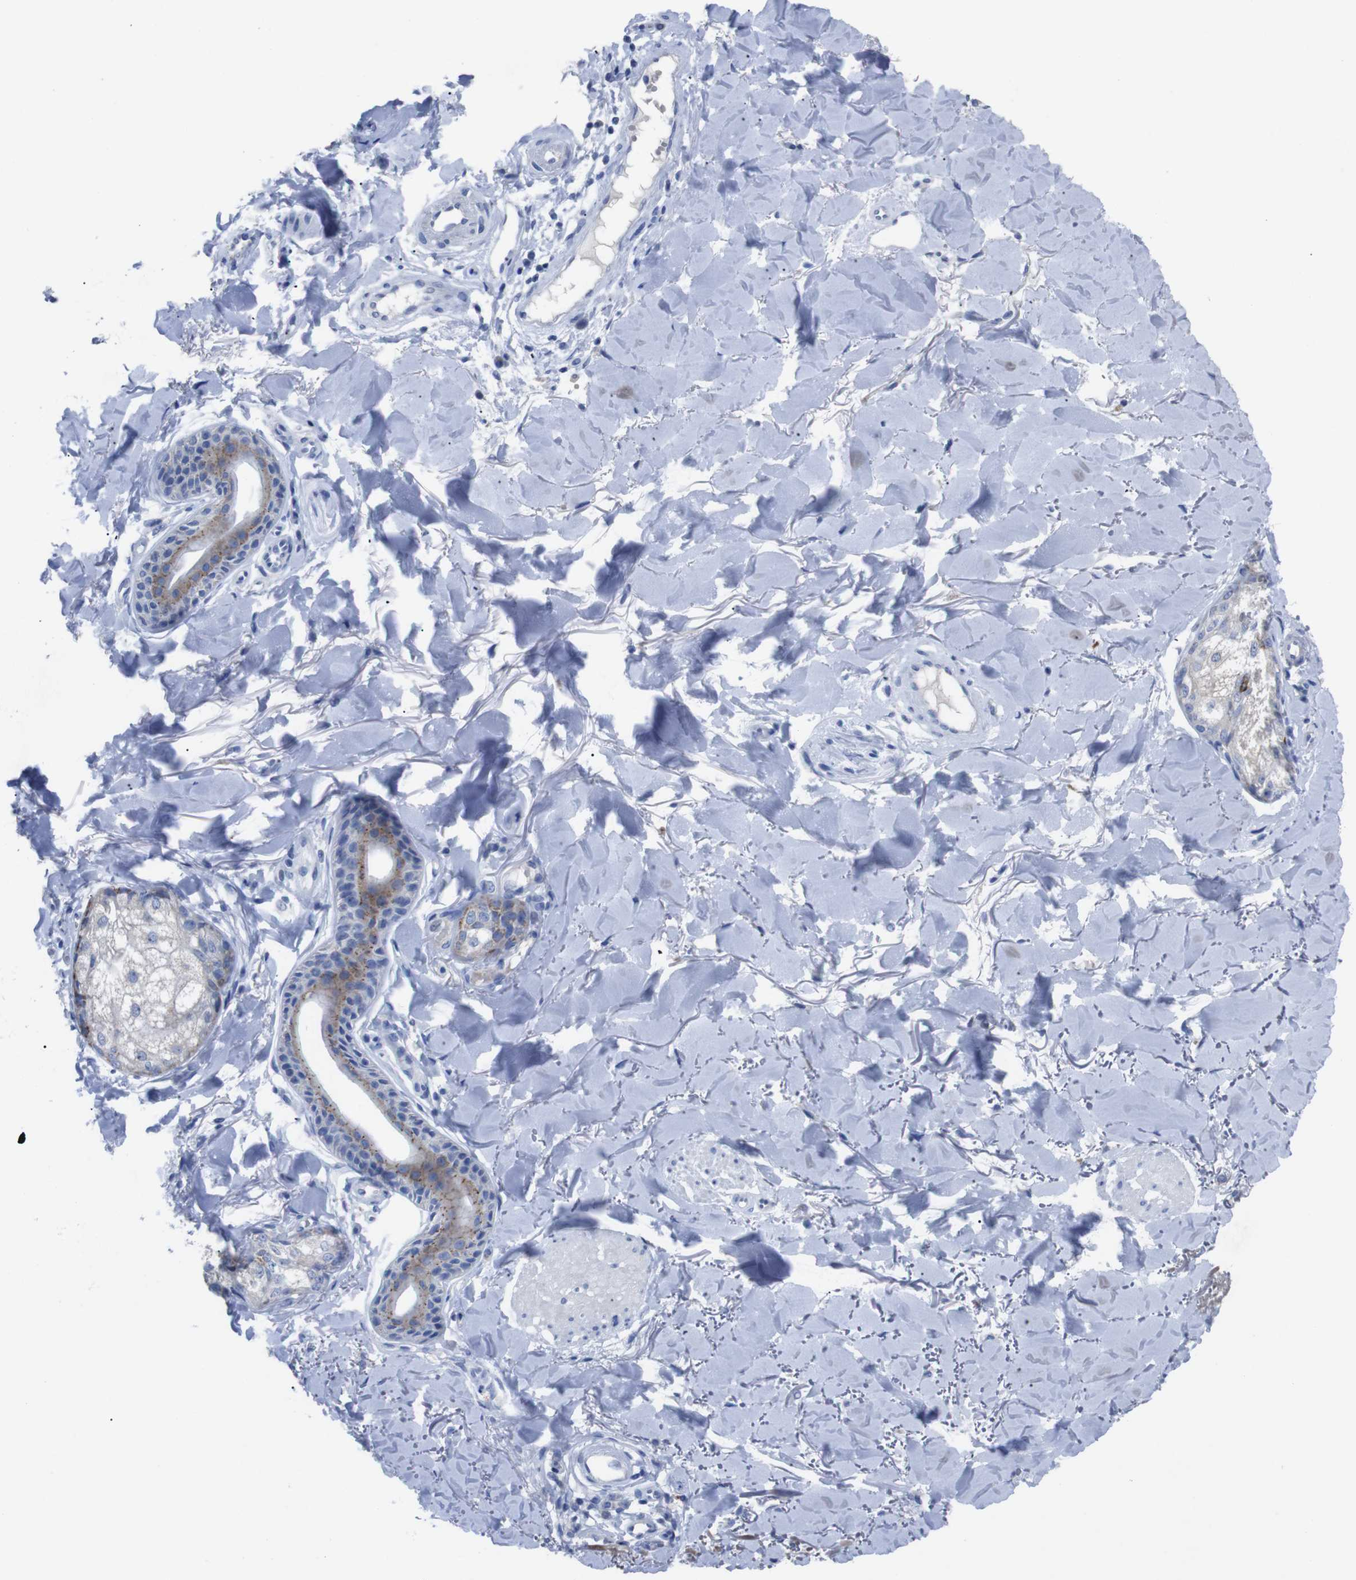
{"staining": {"intensity": "strong", "quantity": "<25%", "location": "cytoplasmic/membranous"}, "tissue": "skin cancer", "cell_type": "Tumor cells", "image_type": "cancer", "snomed": [{"axis": "morphology", "description": "Basal cell carcinoma"}, {"axis": "topography", "description": "Skin"}], "caption": "Immunohistochemical staining of skin basal cell carcinoma exhibits strong cytoplasmic/membranous protein expression in approximately <25% of tumor cells. The protein is shown in brown color, while the nuclei are stained blue.", "gene": "GJB2", "patient": {"sex": "male", "age": 43}}